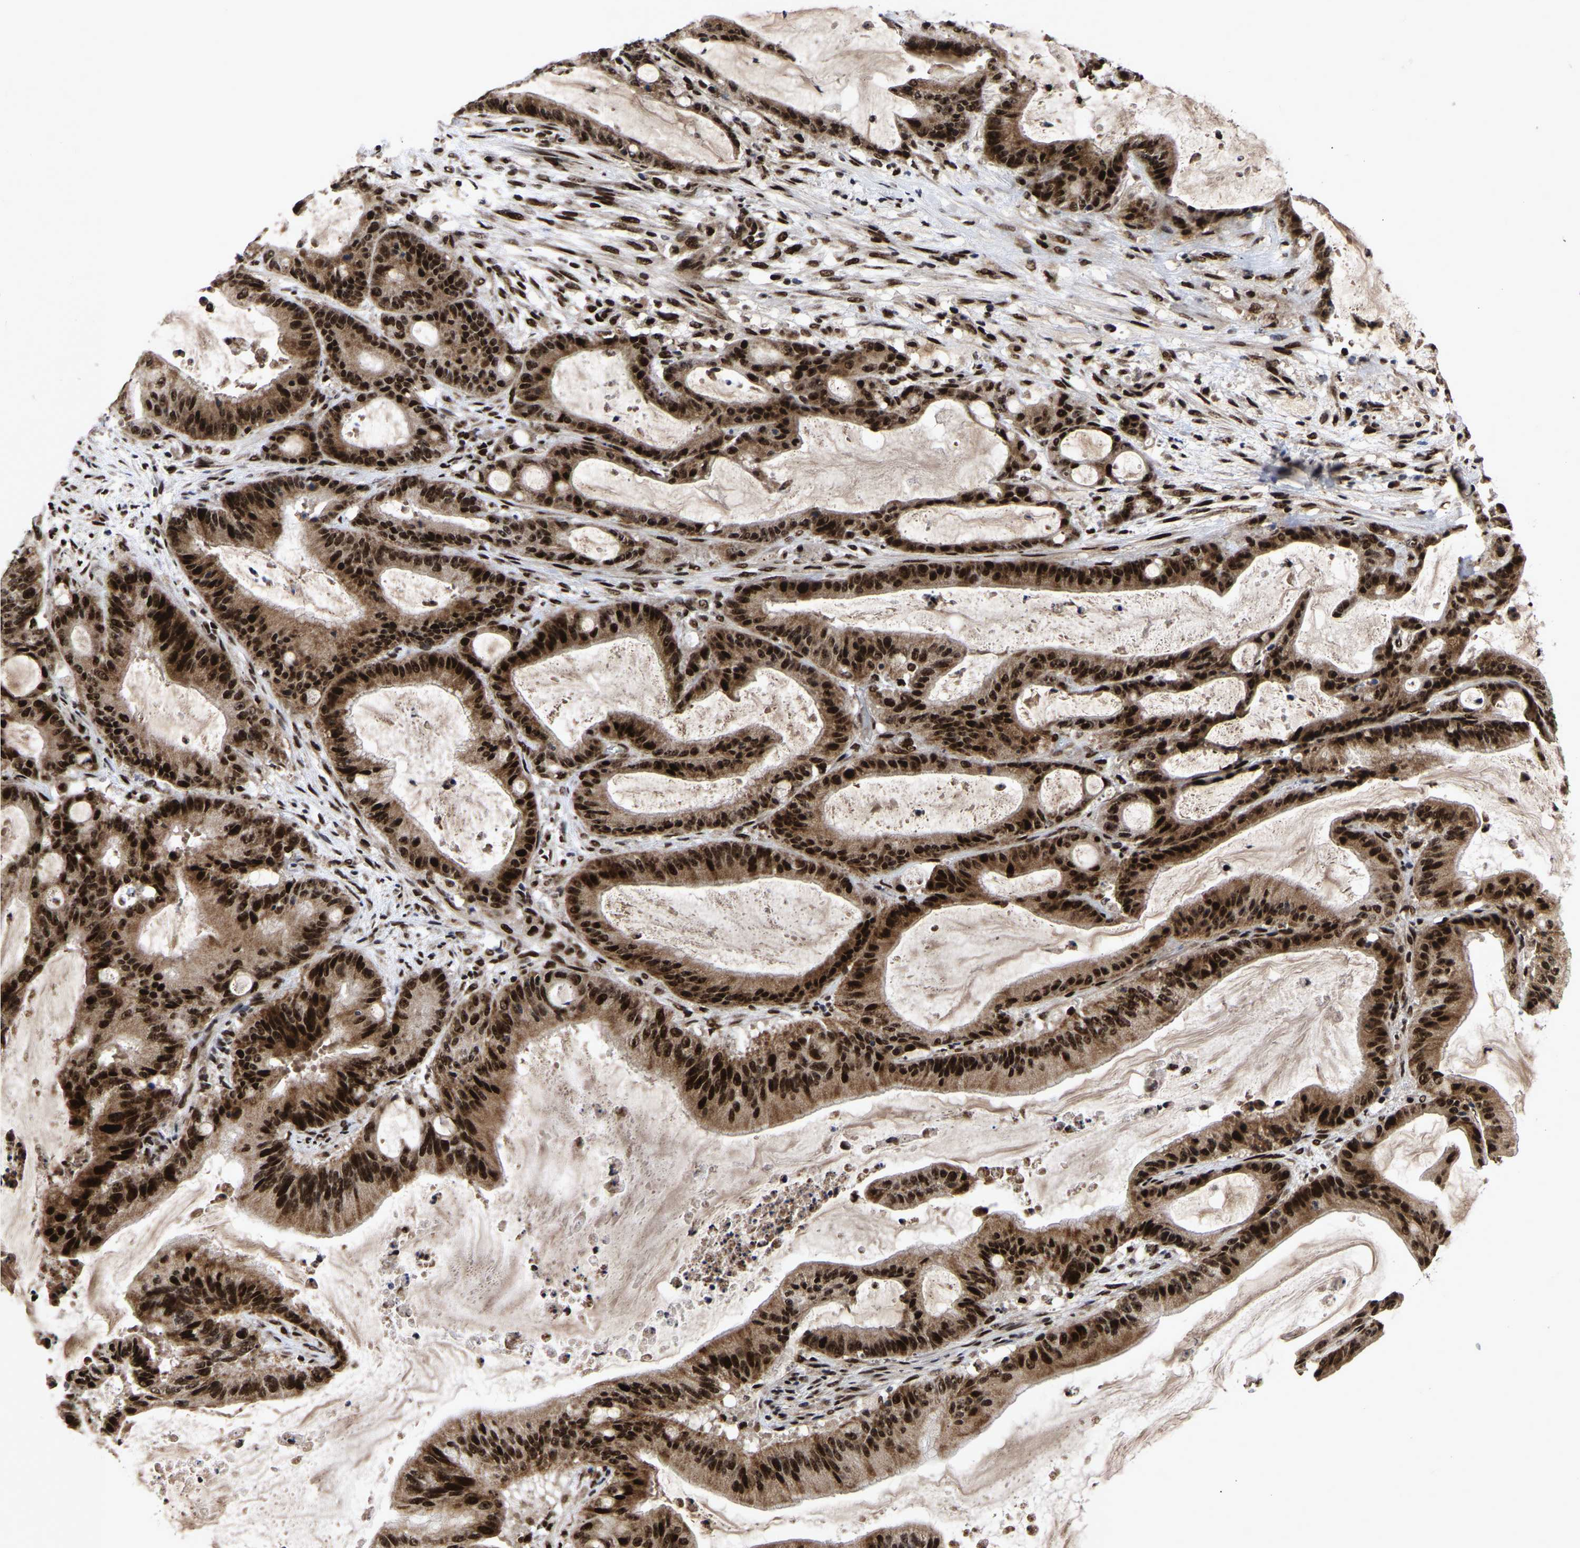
{"staining": {"intensity": "strong", "quantity": ">75%", "location": "cytoplasmic/membranous,nuclear"}, "tissue": "liver cancer", "cell_type": "Tumor cells", "image_type": "cancer", "snomed": [{"axis": "morphology", "description": "Normal tissue, NOS"}, {"axis": "morphology", "description": "Cholangiocarcinoma"}, {"axis": "topography", "description": "Liver"}, {"axis": "topography", "description": "Peripheral nerve tissue"}], "caption": "Immunohistochemical staining of cholangiocarcinoma (liver) shows high levels of strong cytoplasmic/membranous and nuclear protein positivity in about >75% of tumor cells.", "gene": "JUNB", "patient": {"sex": "female", "age": 73}}